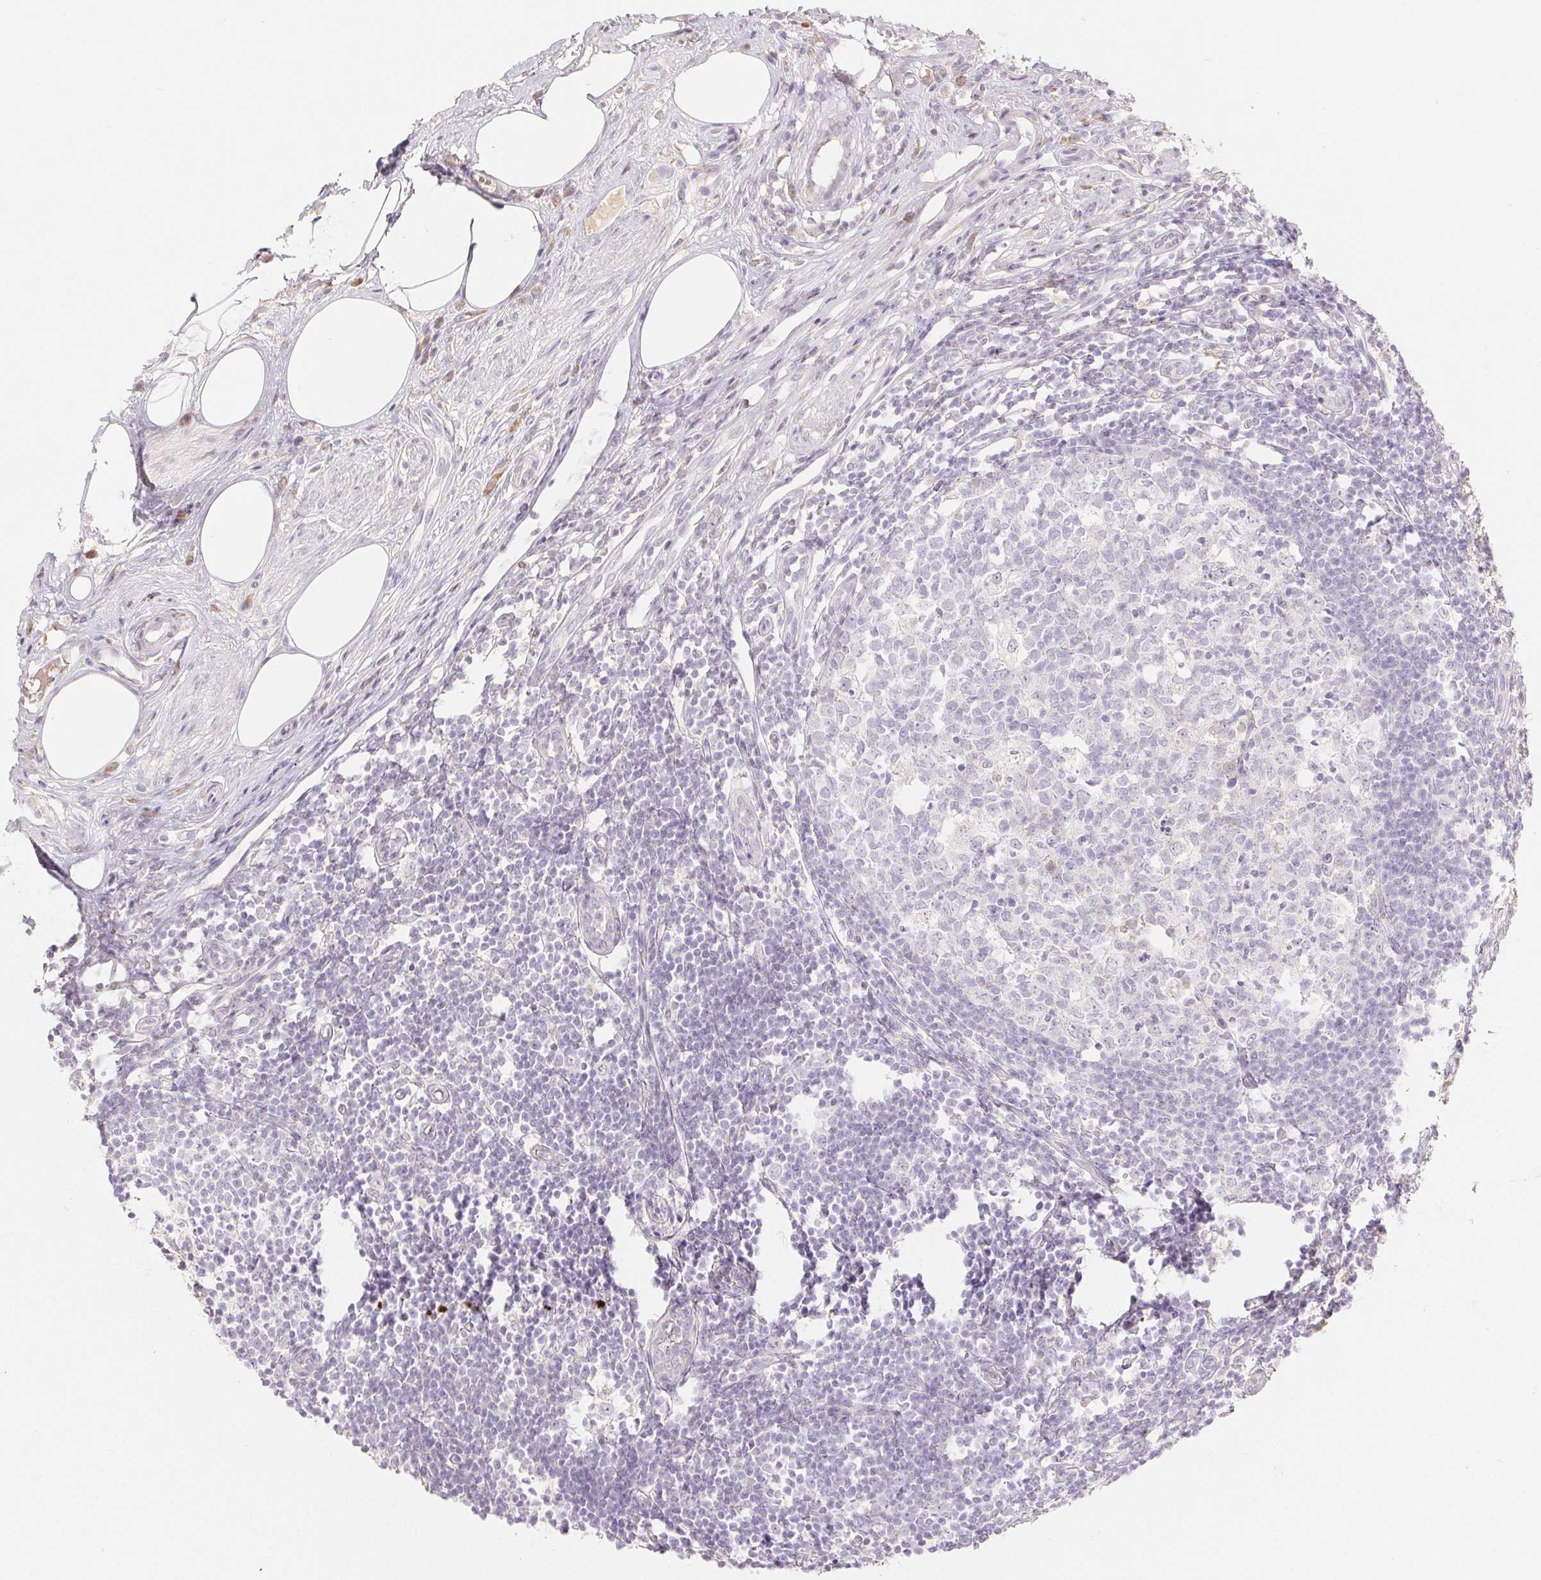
{"staining": {"intensity": "moderate", "quantity": ">75%", "location": "cytoplasmic/membranous"}, "tissue": "appendix", "cell_type": "Glandular cells", "image_type": "normal", "snomed": [{"axis": "morphology", "description": "Normal tissue, NOS"}, {"axis": "topography", "description": "Appendix"}], "caption": "Immunohistochemical staining of benign human appendix displays moderate cytoplasmic/membranous protein positivity in approximately >75% of glandular cells. Nuclei are stained in blue.", "gene": "ACVR1B", "patient": {"sex": "female", "age": 56}}